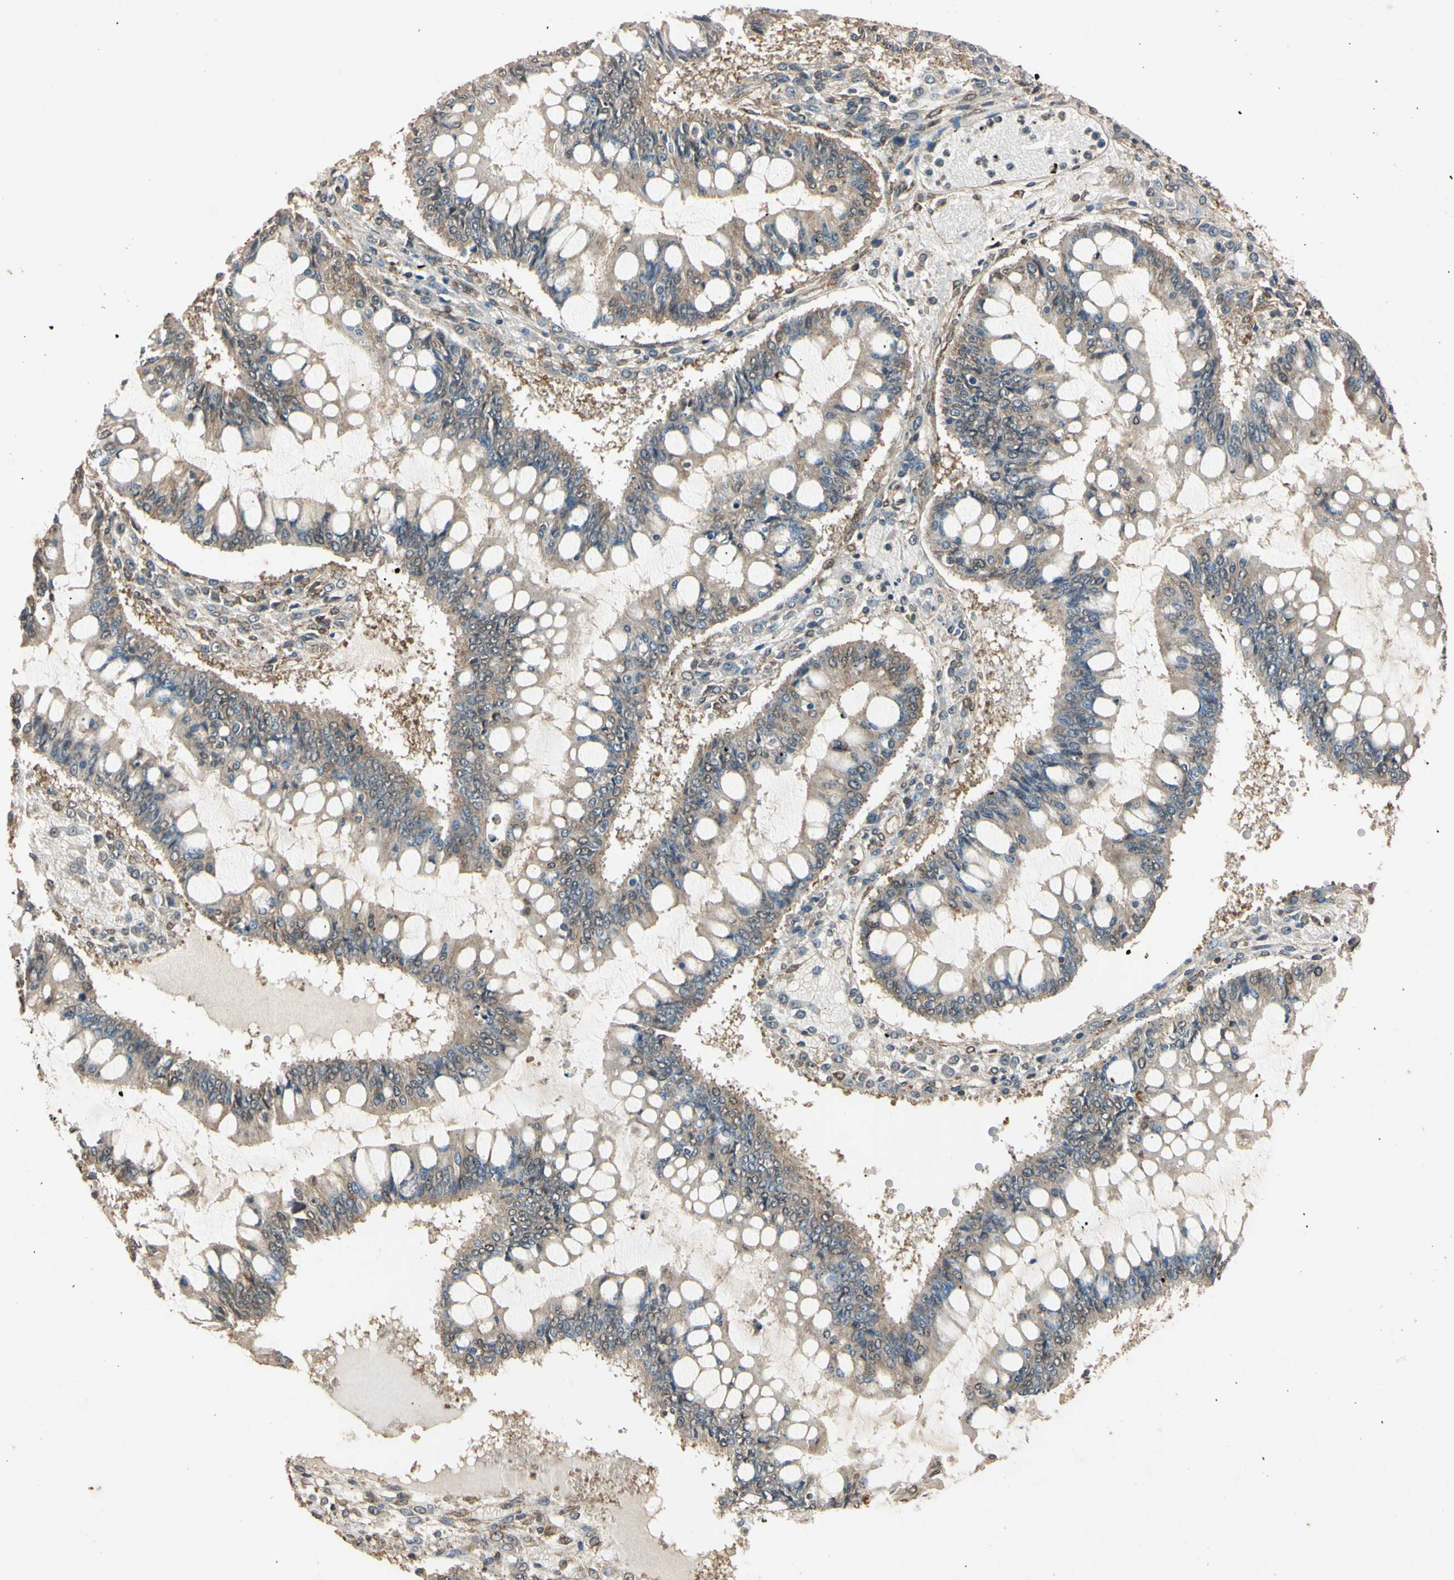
{"staining": {"intensity": "moderate", "quantity": "25%-75%", "location": "cytoplasmic/membranous"}, "tissue": "ovarian cancer", "cell_type": "Tumor cells", "image_type": "cancer", "snomed": [{"axis": "morphology", "description": "Cystadenocarcinoma, mucinous, NOS"}, {"axis": "topography", "description": "Ovary"}], "caption": "Immunohistochemical staining of human ovarian mucinous cystadenocarcinoma reveals medium levels of moderate cytoplasmic/membranous protein staining in approximately 25%-75% of tumor cells. Using DAB (brown) and hematoxylin (blue) stains, captured at high magnification using brightfield microscopy.", "gene": "EPN1", "patient": {"sex": "female", "age": 73}}